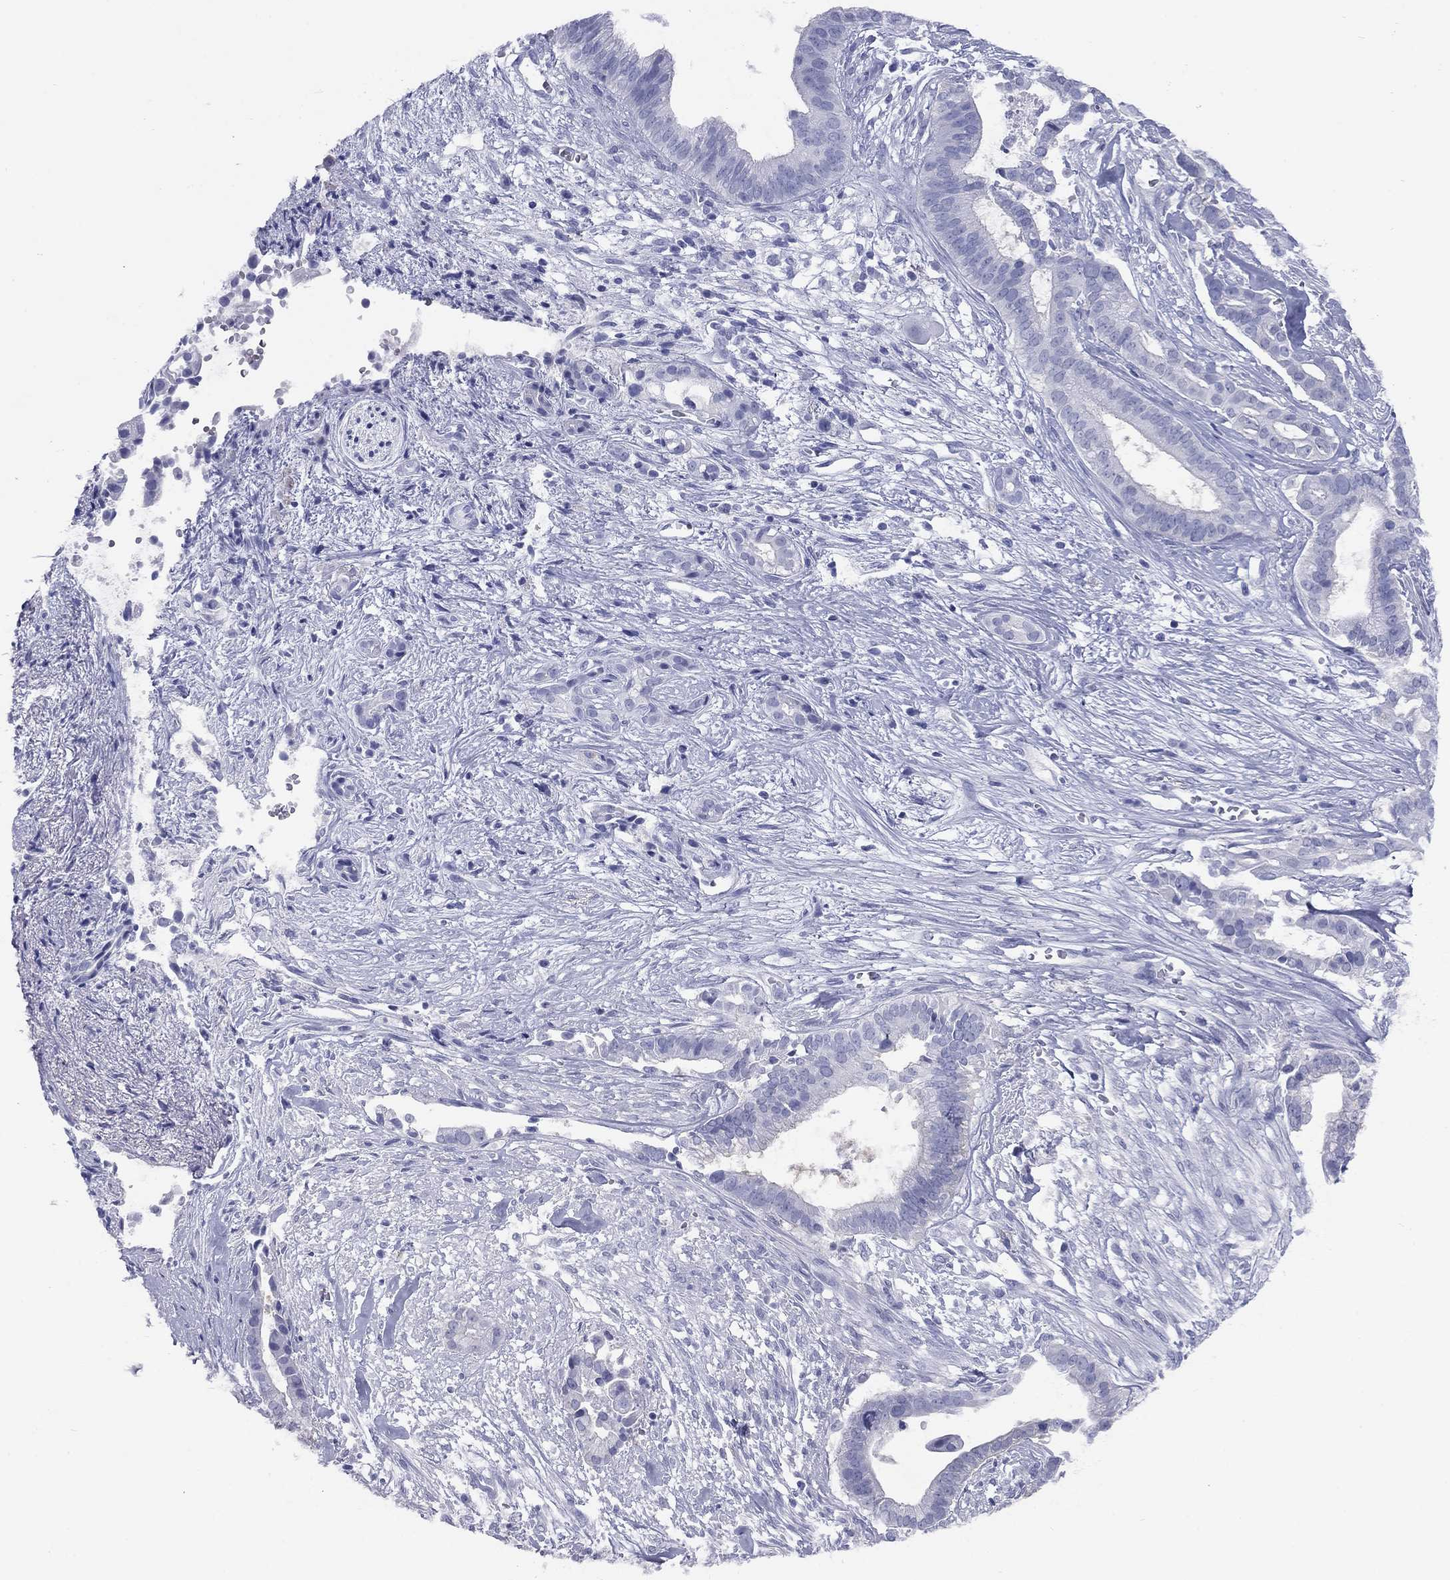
{"staining": {"intensity": "negative", "quantity": "none", "location": "none"}, "tissue": "pancreatic cancer", "cell_type": "Tumor cells", "image_type": "cancer", "snomed": [{"axis": "morphology", "description": "Adenocarcinoma, NOS"}, {"axis": "topography", "description": "Pancreas"}], "caption": "Immunohistochemical staining of human pancreatic adenocarcinoma displays no significant expression in tumor cells.", "gene": "NPPA", "patient": {"sex": "male", "age": 61}}